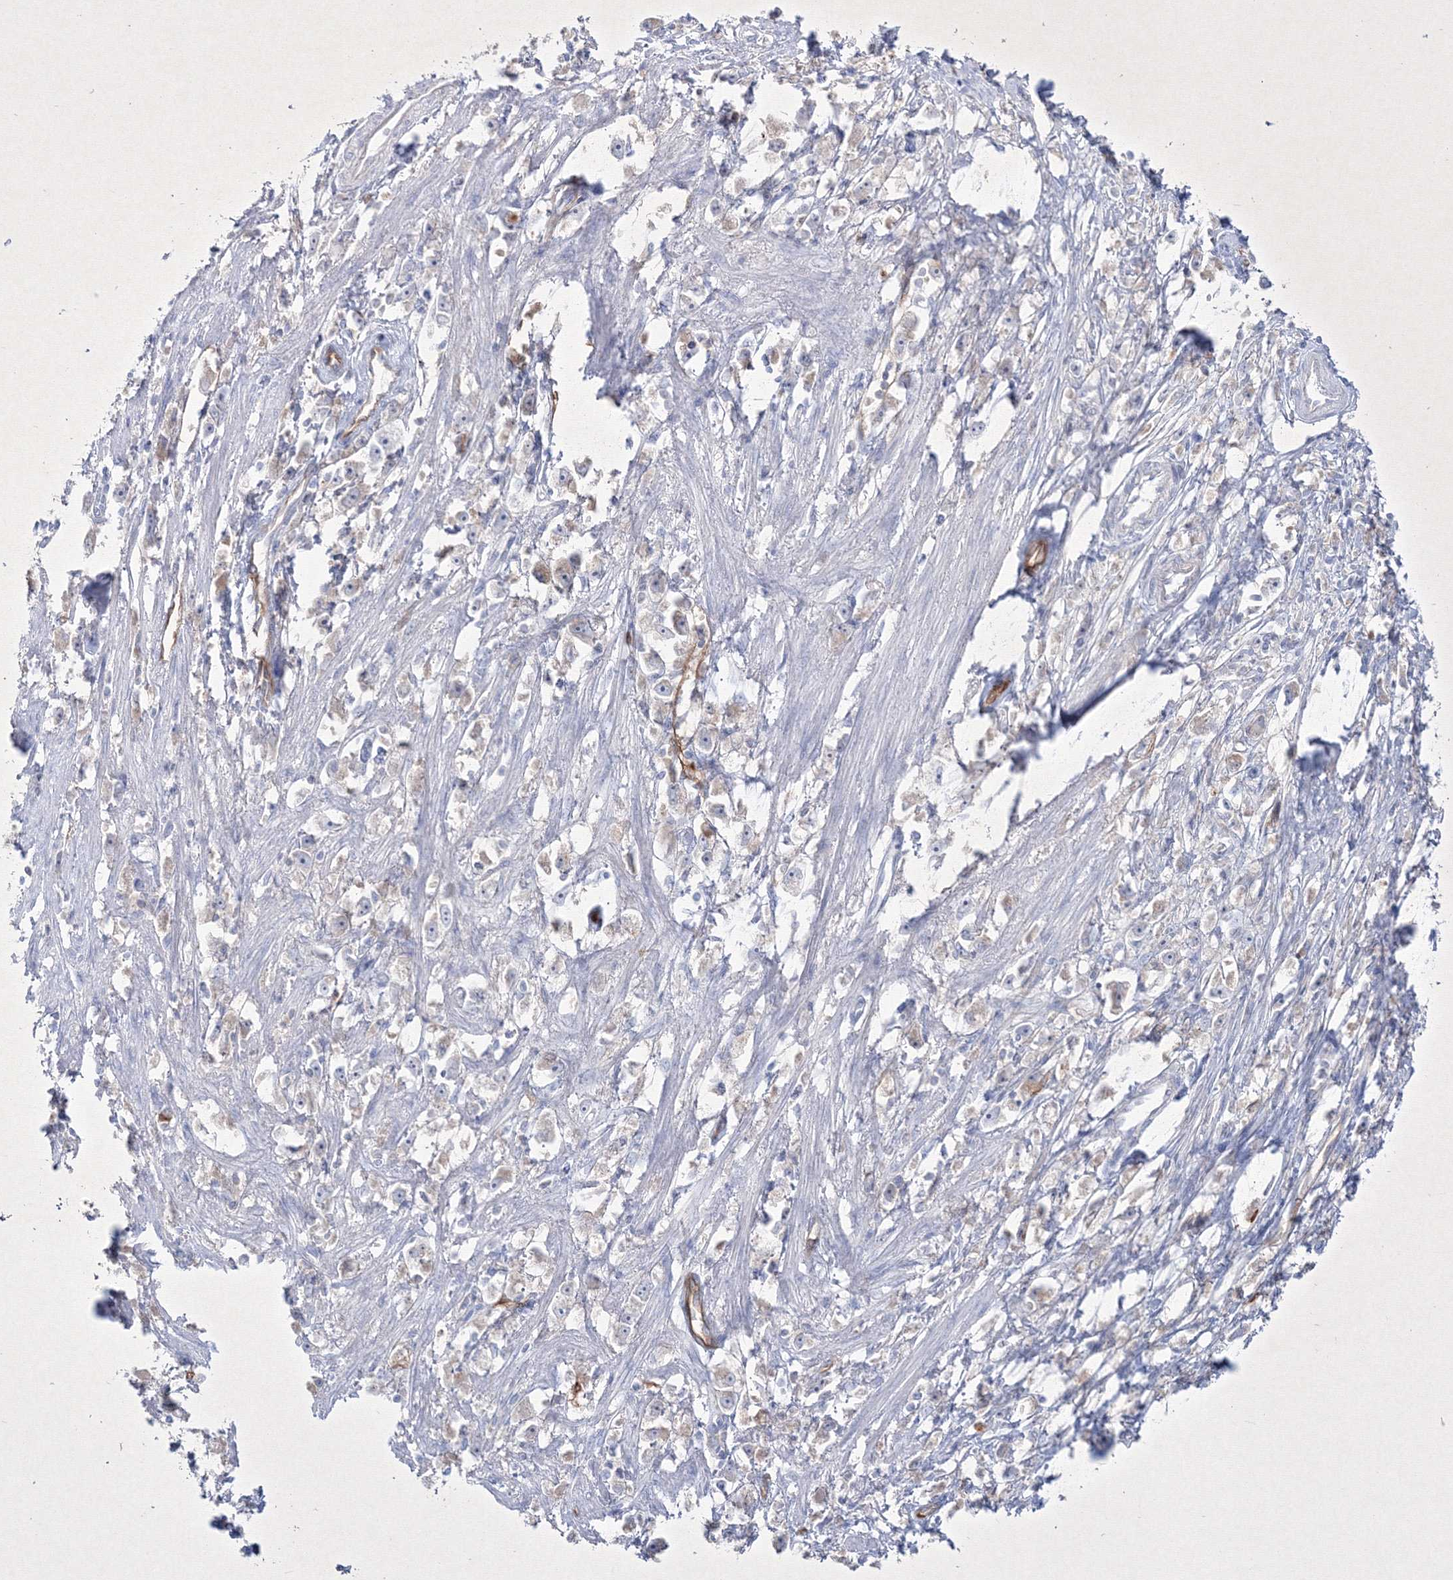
{"staining": {"intensity": "weak", "quantity": "<25%", "location": "cytoplasmic/membranous"}, "tissue": "stomach cancer", "cell_type": "Tumor cells", "image_type": "cancer", "snomed": [{"axis": "morphology", "description": "Adenocarcinoma, NOS"}, {"axis": "topography", "description": "Stomach"}], "caption": "IHC photomicrograph of human stomach cancer (adenocarcinoma) stained for a protein (brown), which reveals no staining in tumor cells. (Immunohistochemistry (ihc), brightfield microscopy, high magnification).", "gene": "TMEM139", "patient": {"sex": "female", "age": 59}}